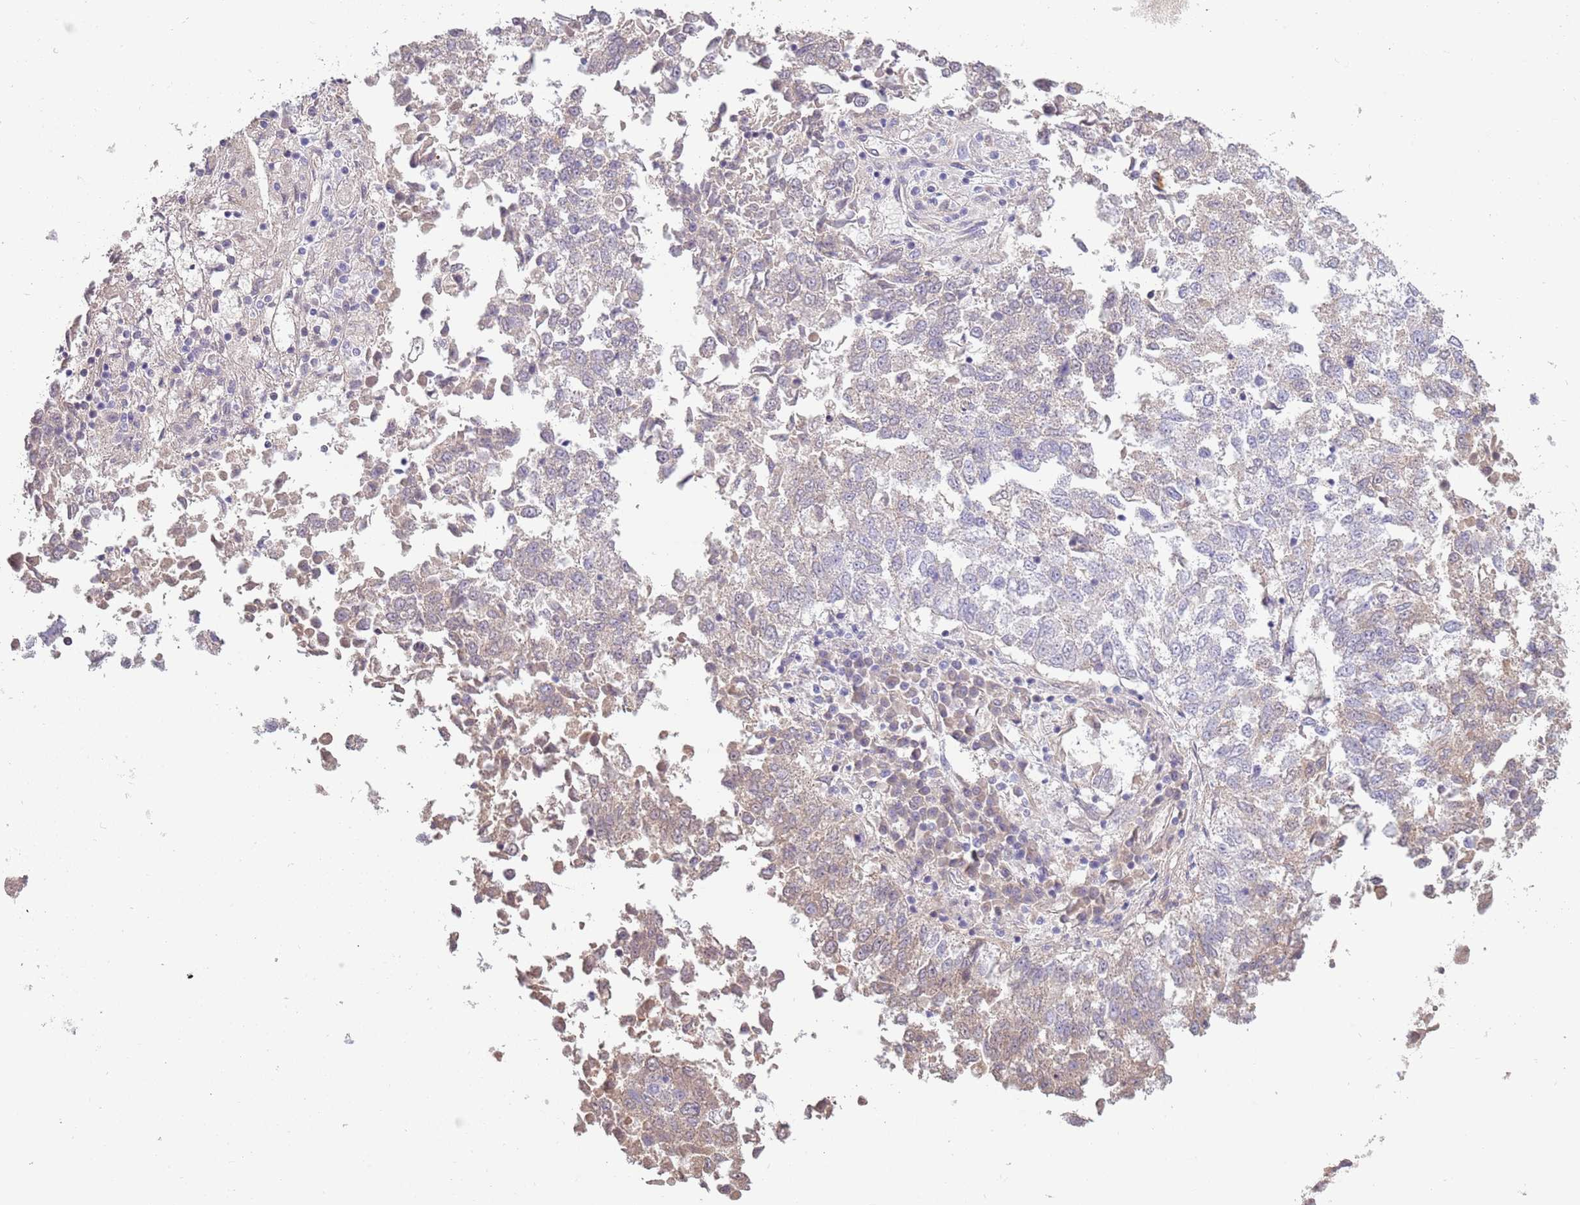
{"staining": {"intensity": "weak", "quantity": "<25%", "location": "cytoplasmic/membranous"}, "tissue": "lung cancer", "cell_type": "Tumor cells", "image_type": "cancer", "snomed": [{"axis": "morphology", "description": "Squamous cell carcinoma, NOS"}, {"axis": "topography", "description": "Lung"}], "caption": "This is an IHC micrograph of lung cancer (squamous cell carcinoma). There is no staining in tumor cells.", "gene": "TNFRSF6B", "patient": {"sex": "male", "age": 73}}